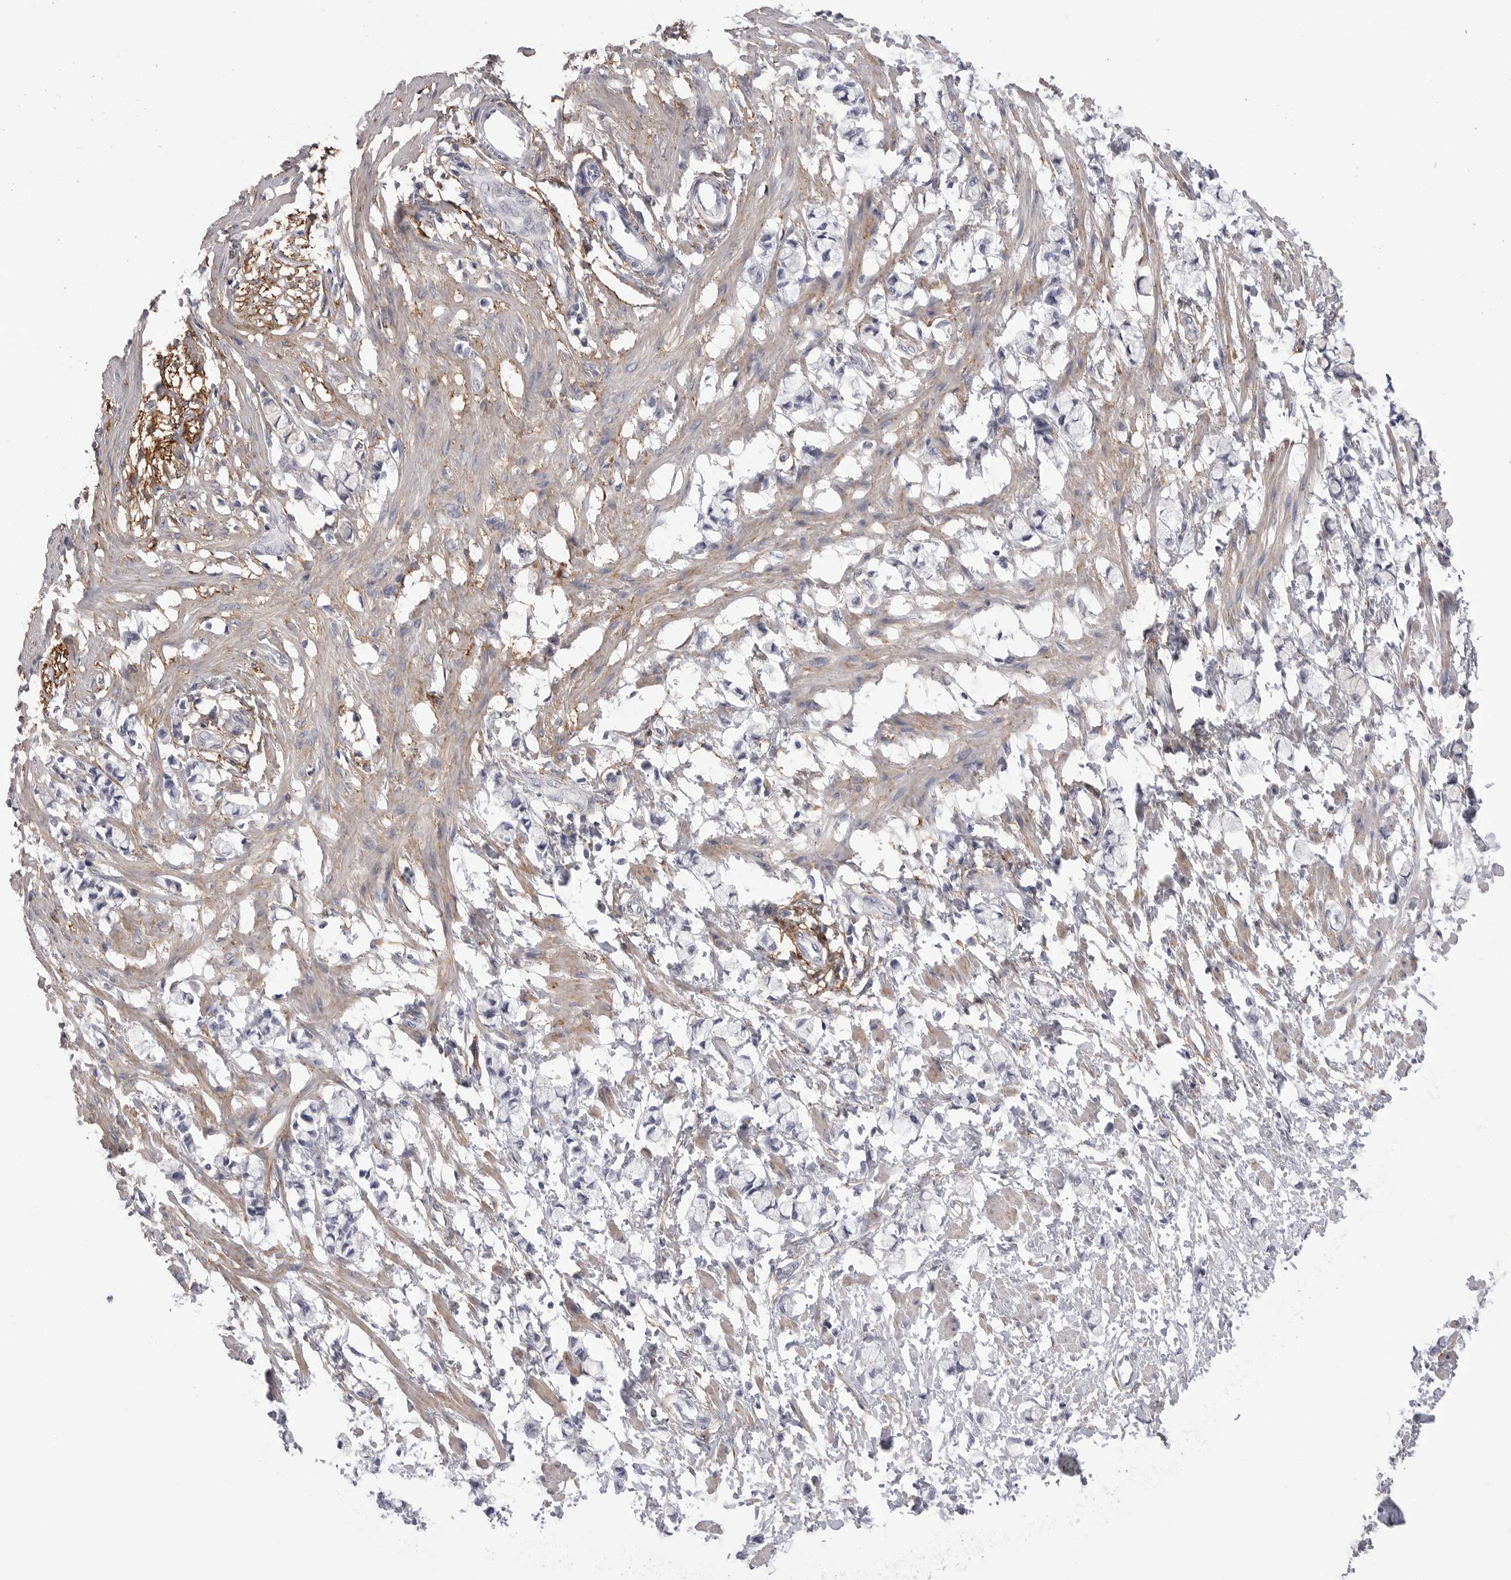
{"staining": {"intensity": "weak", "quantity": "25%-75%", "location": "cytoplasmic/membranous"}, "tissue": "smooth muscle", "cell_type": "Smooth muscle cells", "image_type": "normal", "snomed": [{"axis": "morphology", "description": "Normal tissue, NOS"}, {"axis": "morphology", "description": "Adenocarcinoma, NOS"}, {"axis": "topography", "description": "Smooth muscle"}, {"axis": "topography", "description": "Colon"}], "caption": "Approximately 25%-75% of smooth muscle cells in unremarkable smooth muscle demonstrate weak cytoplasmic/membranous protein expression as visualized by brown immunohistochemical staining.", "gene": "AKAP12", "patient": {"sex": "male", "age": 14}}